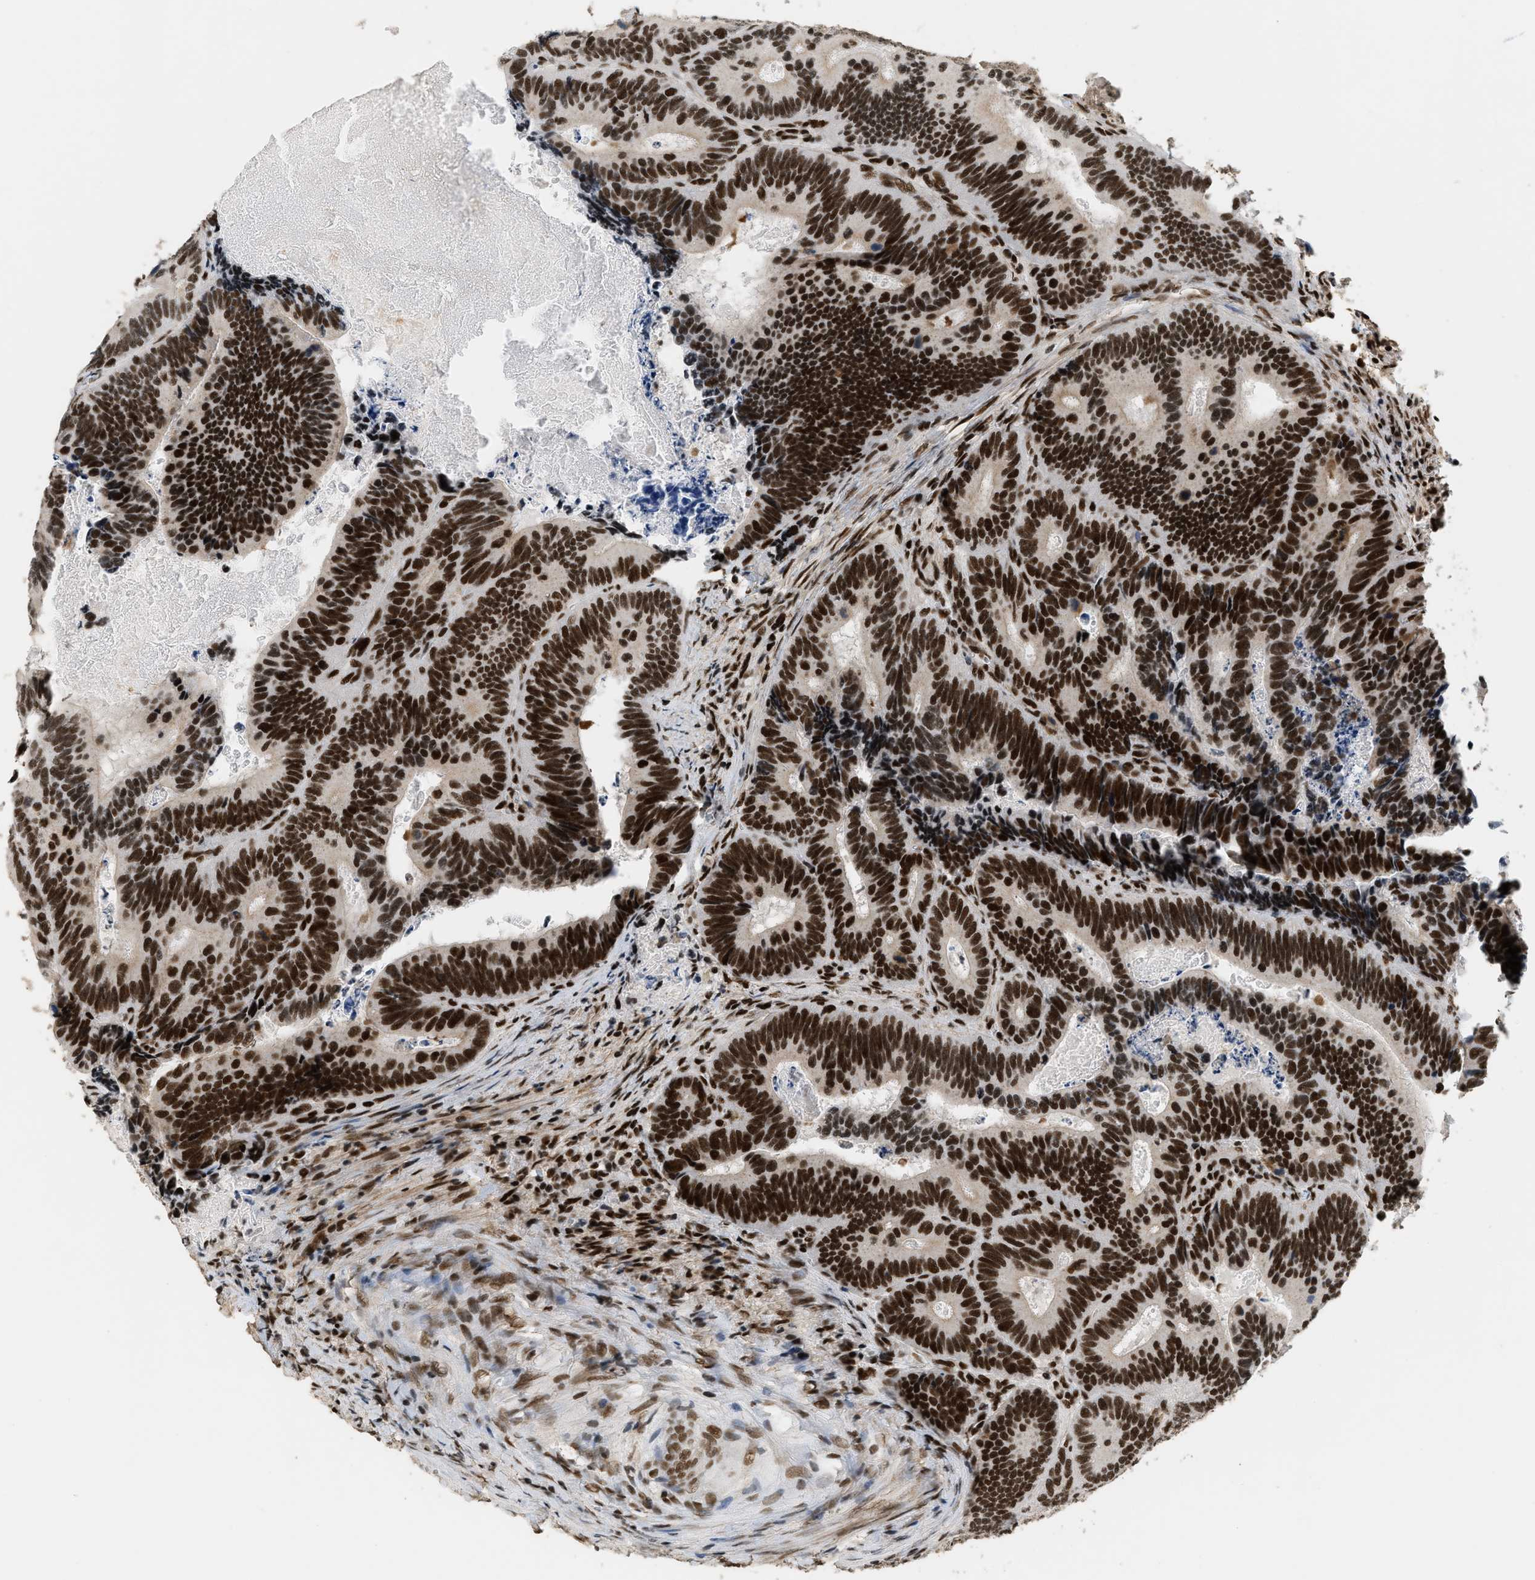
{"staining": {"intensity": "strong", "quantity": ">75%", "location": "nuclear"}, "tissue": "colorectal cancer", "cell_type": "Tumor cells", "image_type": "cancer", "snomed": [{"axis": "morphology", "description": "Inflammation, NOS"}, {"axis": "morphology", "description": "Adenocarcinoma, NOS"}, {"axis": "topography", "description": "Colon"}], "caption": "A brown stain labels strong nuclear staining of a protein in human adenocarcinoma (colorectal) tumor cells.", "gene": "SMARCB1", "patient": {"sex": "male", "age": 72}}